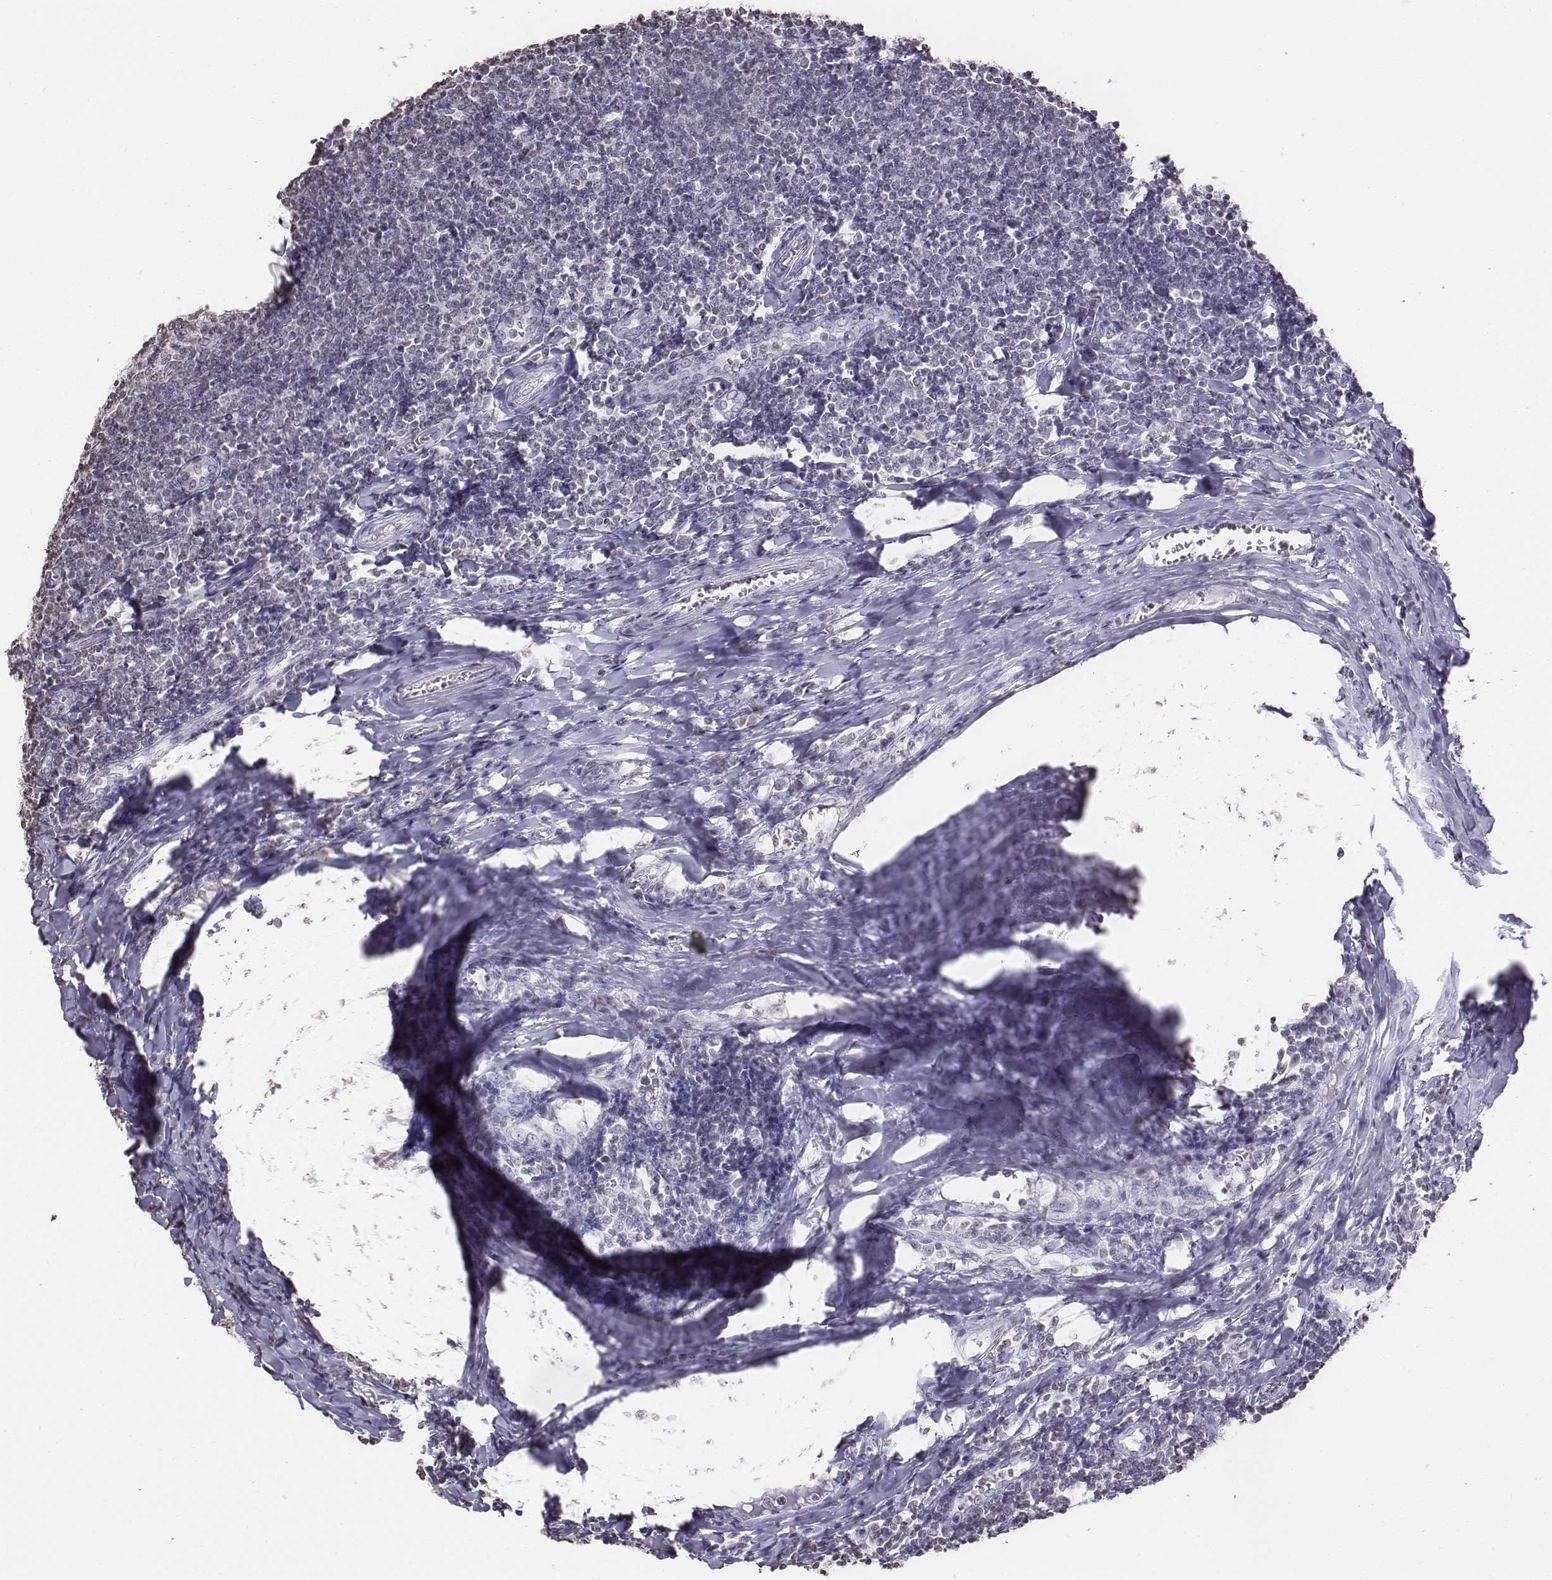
{"staining": {"intensity": "negative", "quantity": "none", "location": "none"}, "tissue": "tonsil", "cell_type": "Germinal center cells", "image_type": "normal", "snomed": [{"axis": "morphology", "description": "Normal tissue, NOS"}, {"axis": "topography", "description": "Tonsil"}], "caption": "This histopathology image is of unremarkable tonsil stained with immunohistochemistry to label a protein in brown with the nuclei are counter-stained blue. There is no staining in germinal center cells.", "gene": "BARHL1", "patient": {"sex": "female", "age": 12}}